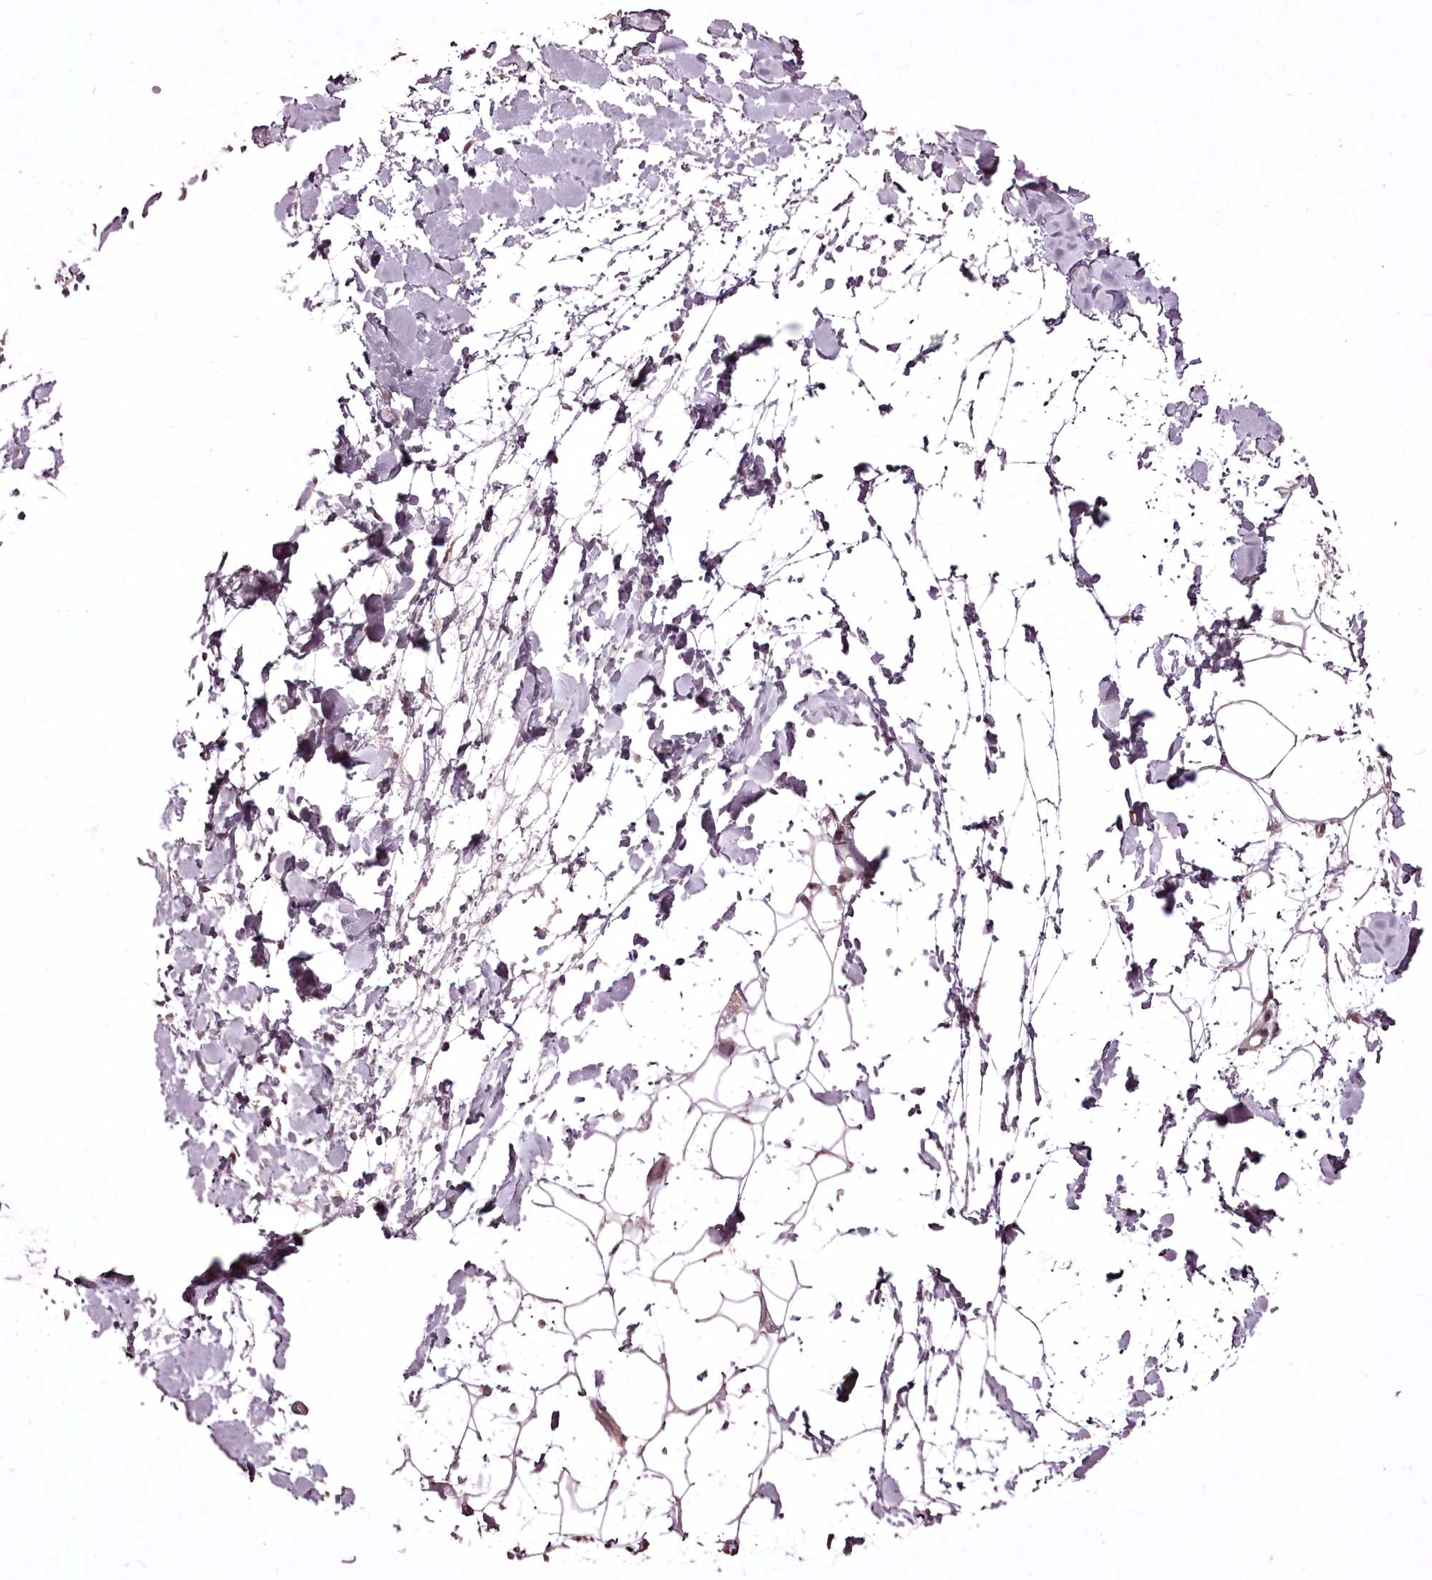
{"staining": {"intensity": "negative", "quantity": "none", "location": "none"}, "tissue": "adipose tissue", "cell_type": "Adipocytes", "image_type": "normal", "snomed": [{"axis": "morphology", "description": "Normal tissue, NOS"}, {"axis": "topography", "description": "Breast"}], "caption": "An immunohistochemistry image of unremarkable adipose tissue is shown. There is no staining in adipocytes of adipose tissue.", "gene": "ADRA1D", "patient": {"sex": "female", "age": 26}}